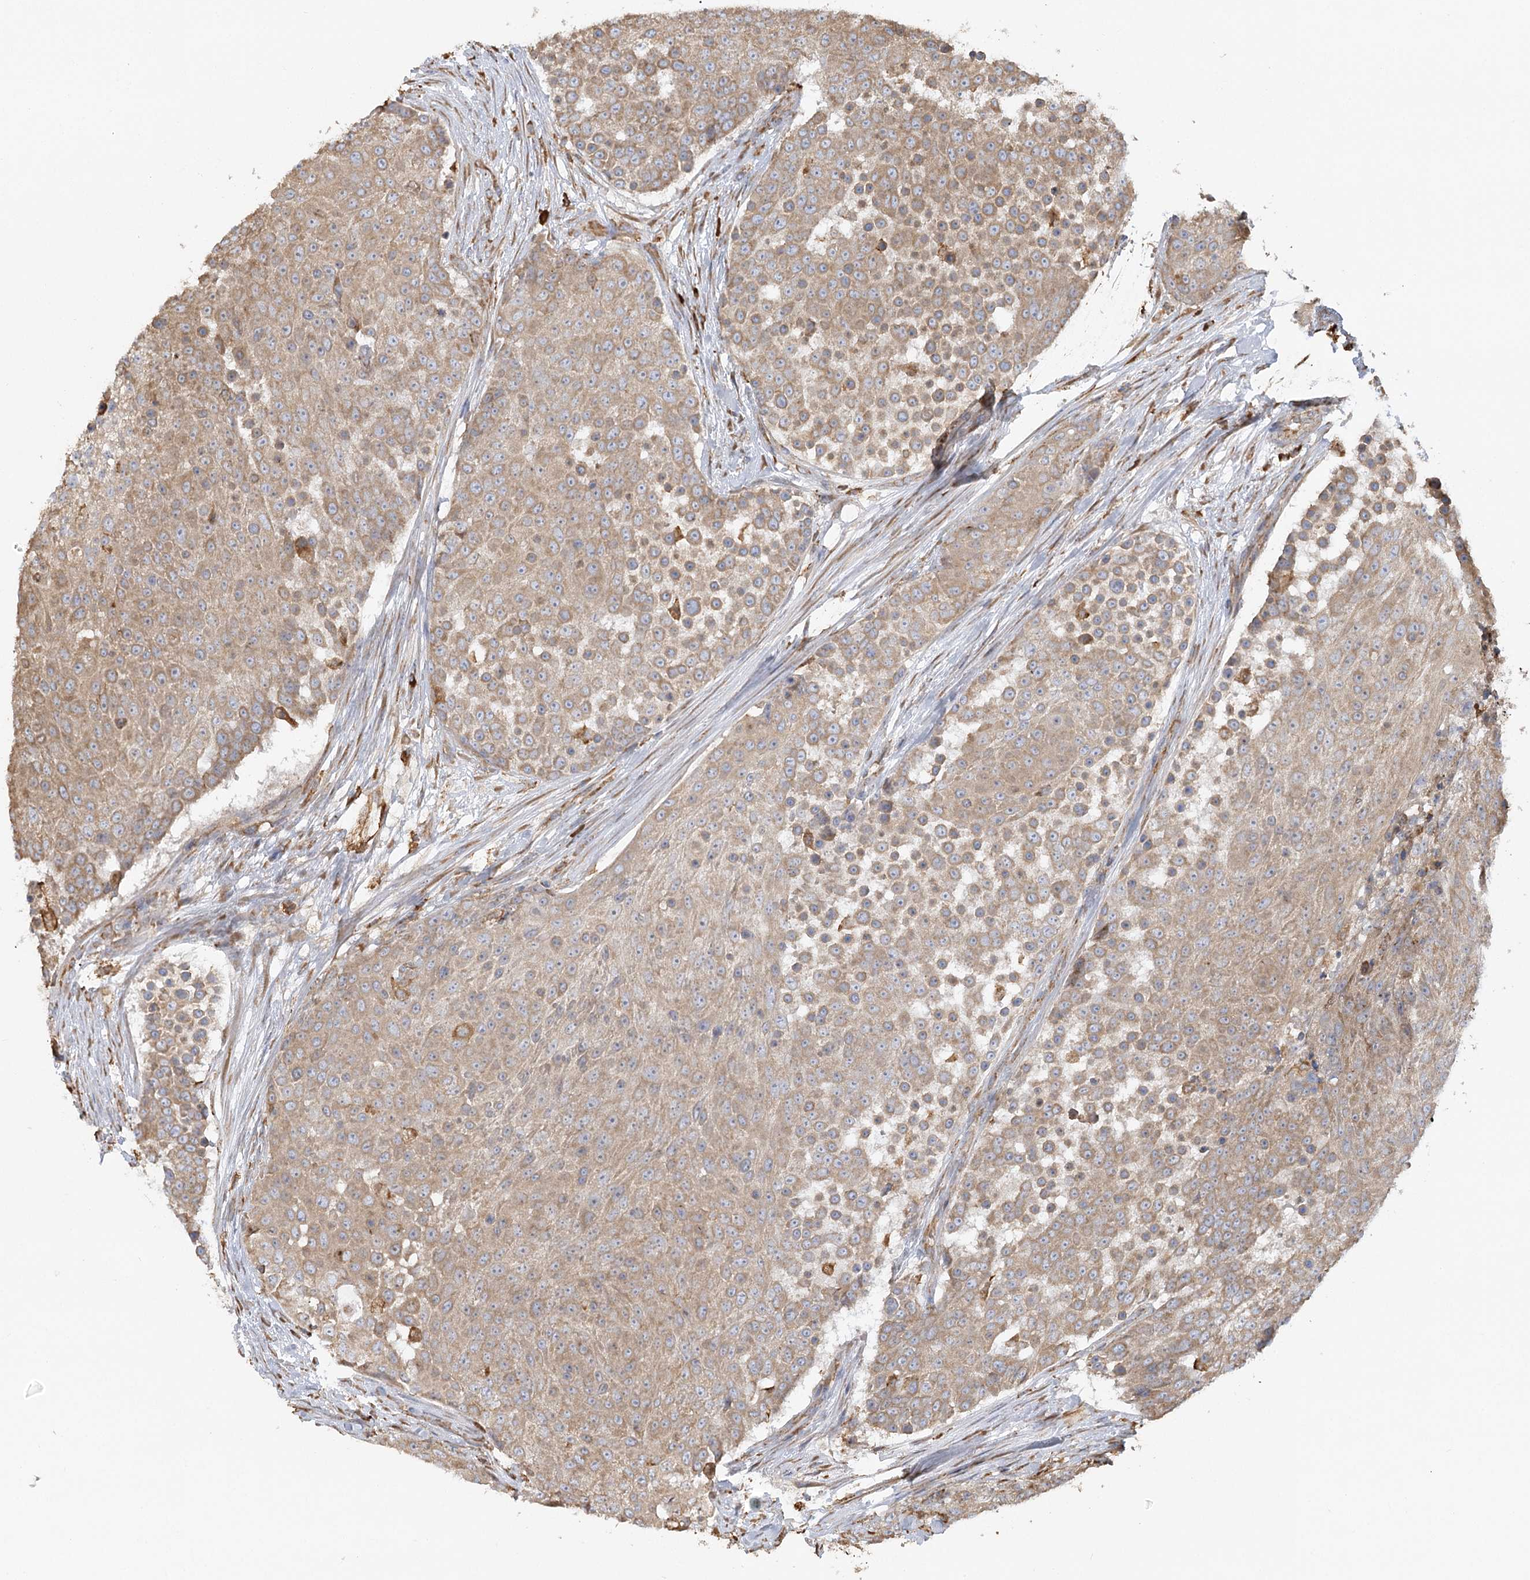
{"staining": {"intensity": "weak", "quantity": ">75%", "location": "cytoplasmic/membranous"}, "tissue": "urothelial cancer", "cell_type": "Tumor cells", "image_type": "cancer", "snomed": [{"axis": "morphology", "description": "Urothelial carcinoma, High grade"}, {"axis": "topography", "description": "Urinary bladder"}], "caption": "This image reveals immunohistochemistry staining of urothelial cancer, with low weak cytoplasmic/membranous positivity in about >75% of tumor cells.", "gene": "ACAP2", "patient": {"sex": "female", "age": 63}}